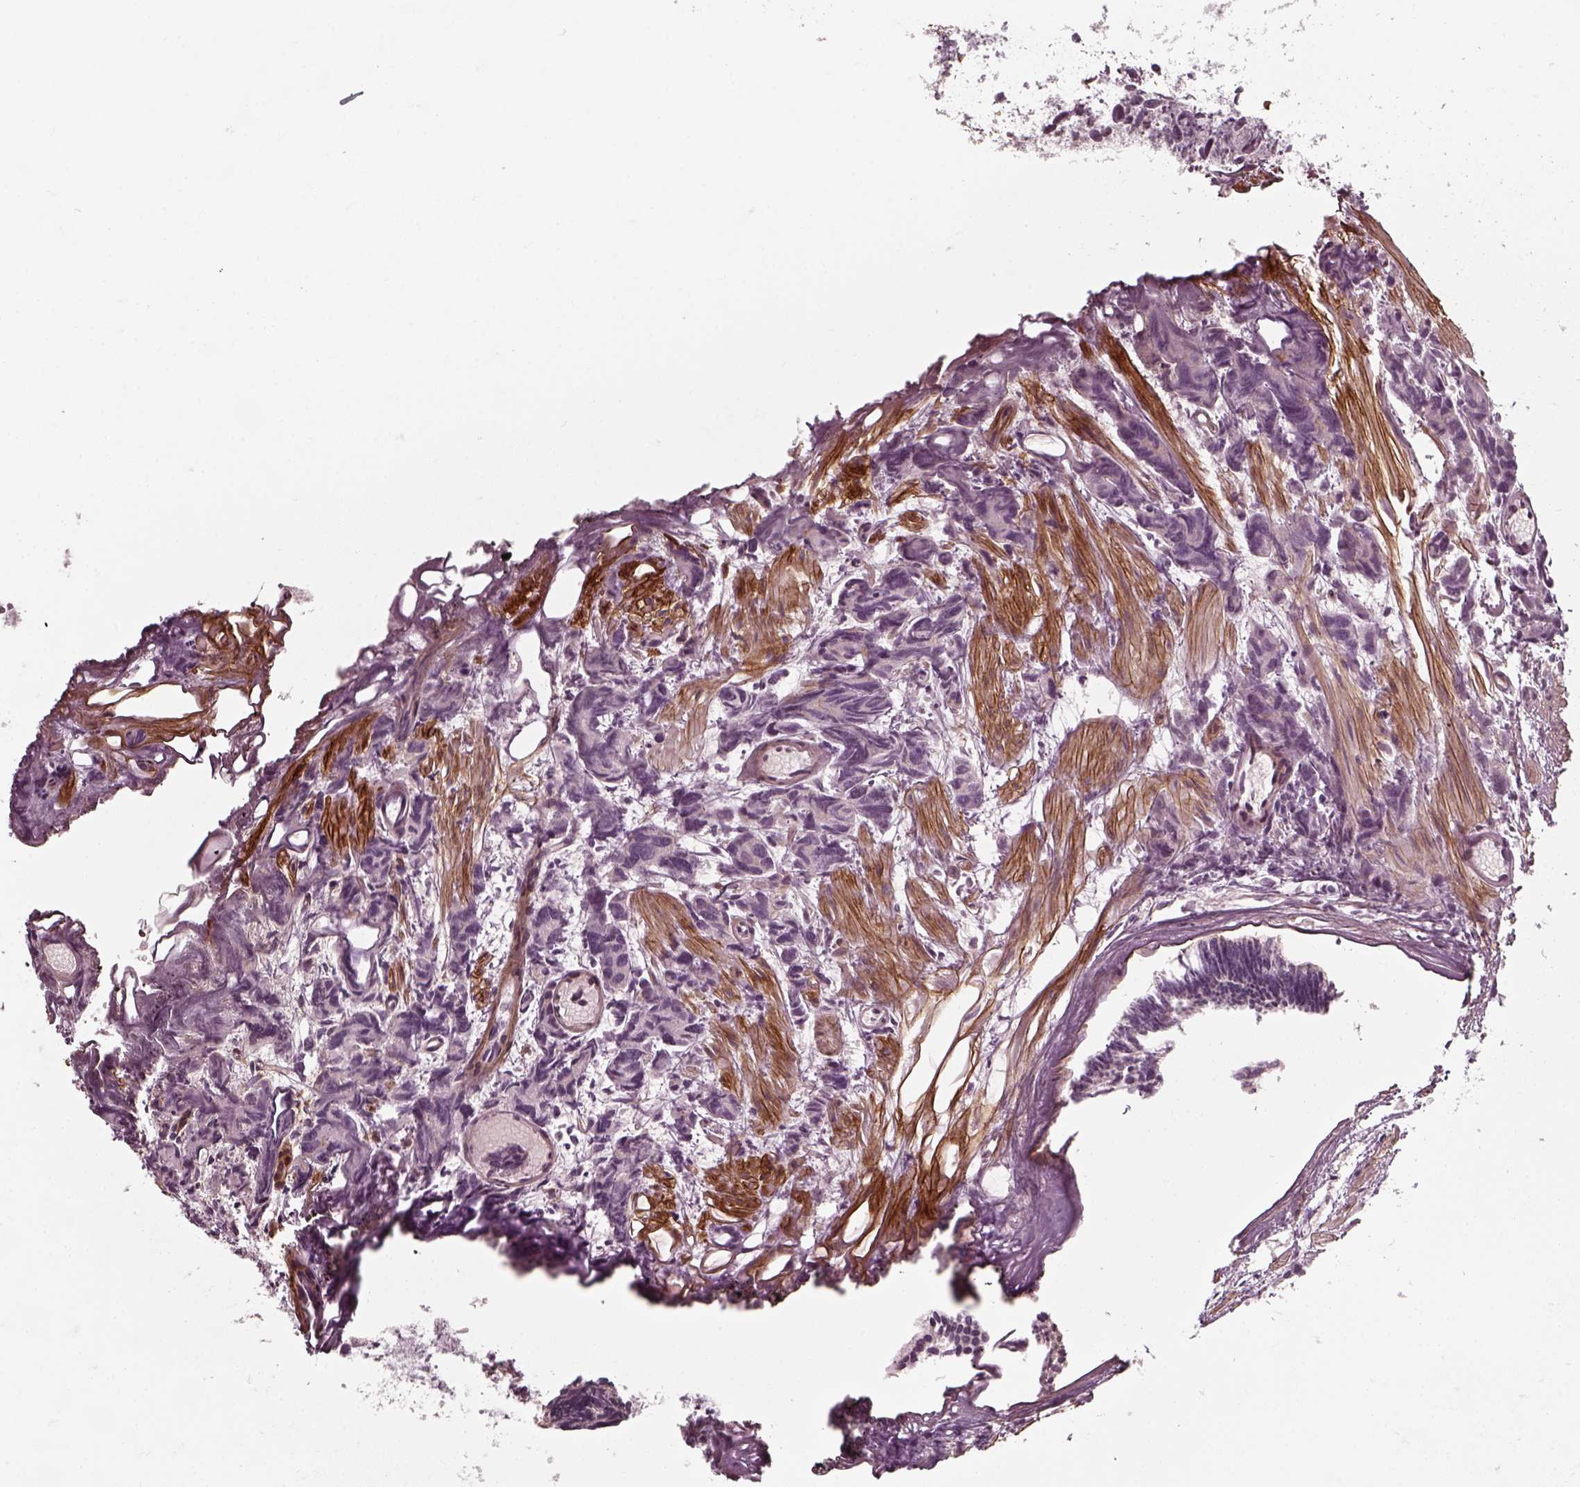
{"staining": {"intensity": "negative", "quantity": "none", "location": "none"}, "tissue": "prostate cancer", "cell_type": "Tumor cells", "image_type": "cancer", "snomed": [{"axis": "morphology", "description": "Adenocarcinoma, High grade"}, {"axis": "topography", "description": "Prostate"}], "caption": "The immunohistochemistry (IHC) photomicrograph has no significant staining in tumor cells of prostate cancer tissue. The staining is performed using DAB (3,3'-diaminobenzidine) brown chromogen with nuclei counter-stained in using hematoxylin.", "gene": "LAMB2", "patient": {"sex": "male", "age": 77}}